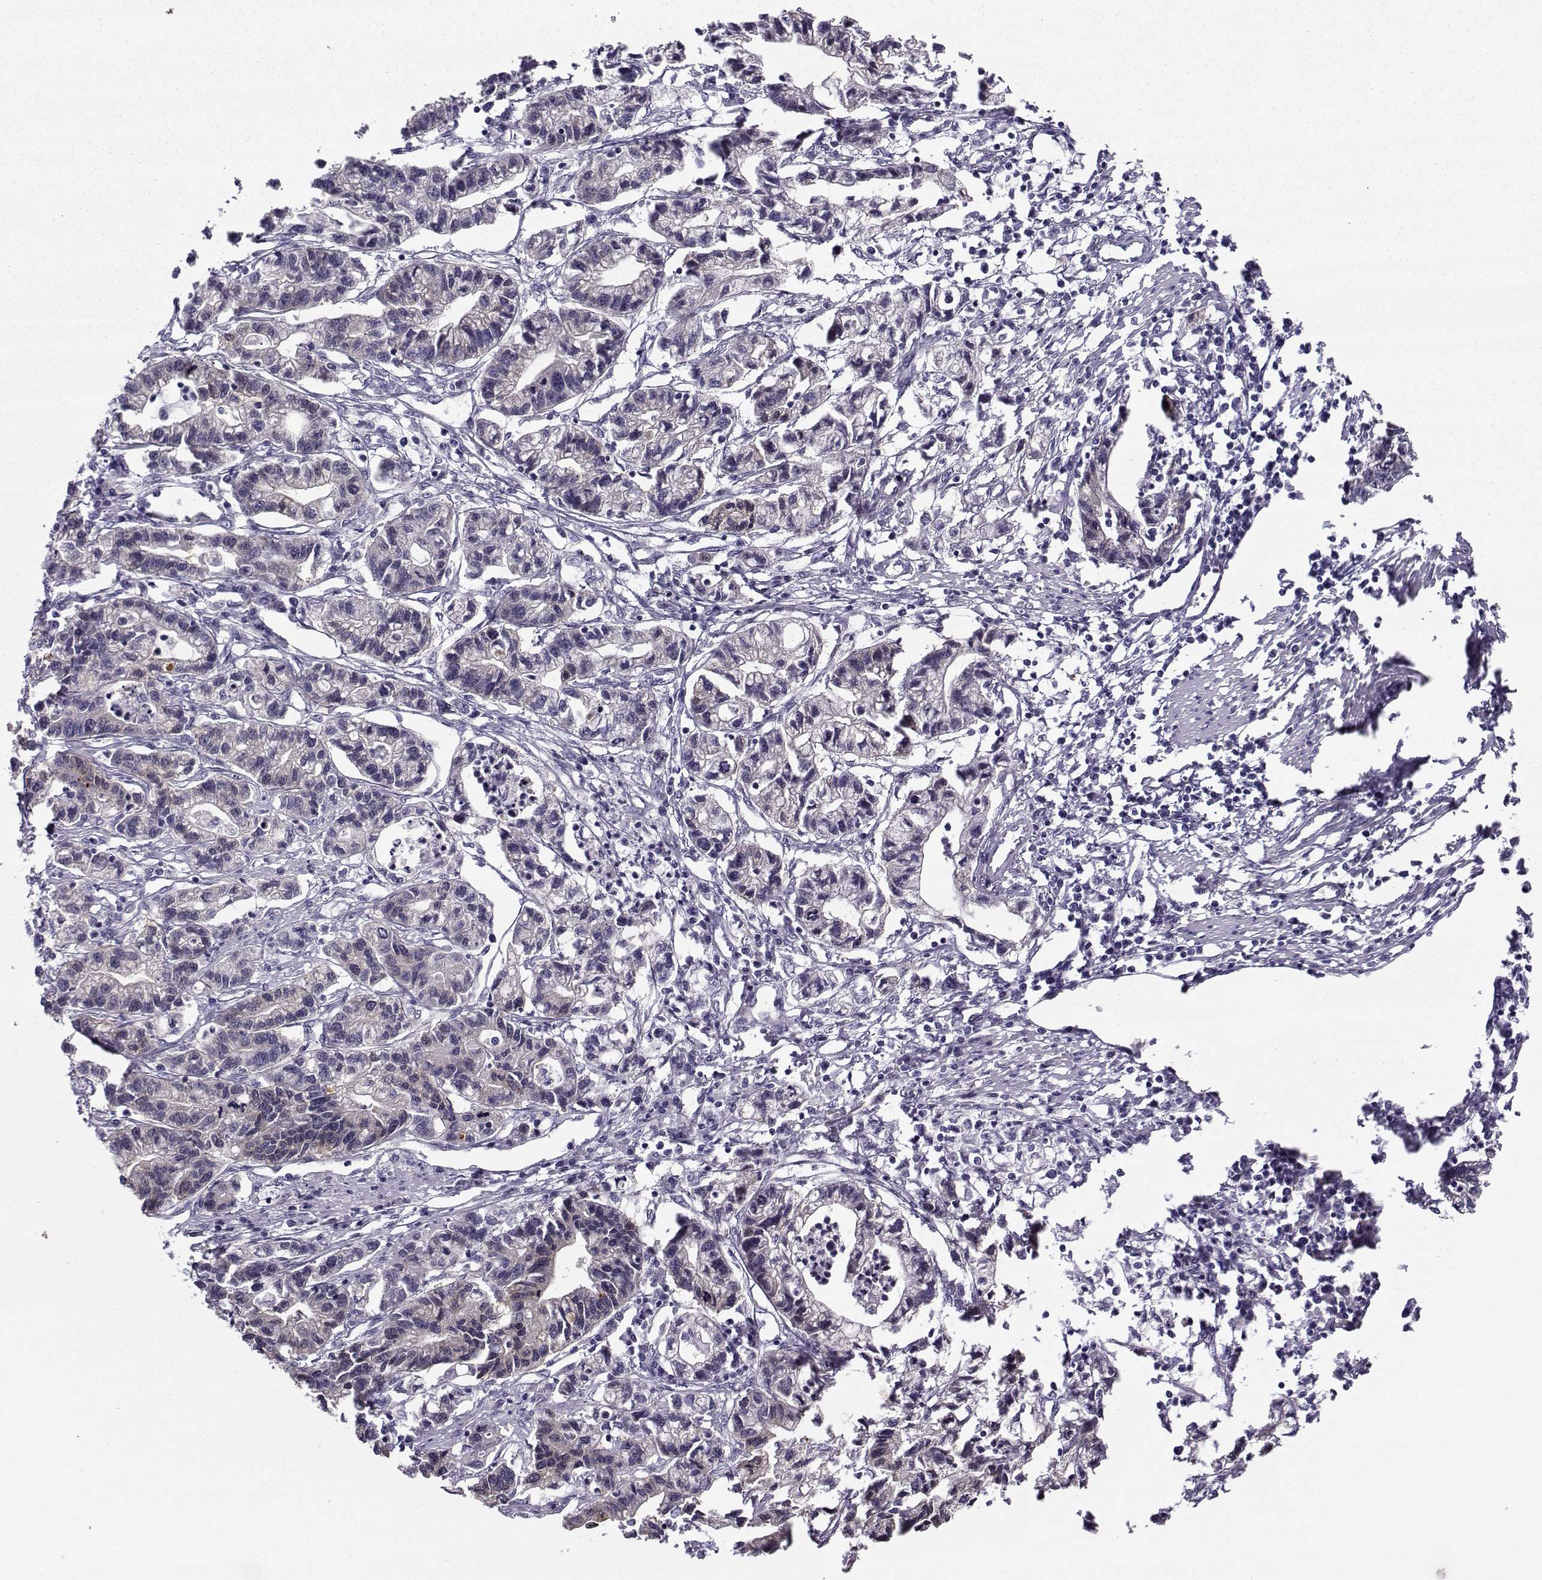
{"staining": {"intensity": "moderate", "quantity": "<25%", "location": "cytoplasmic/membranous"}, "tissue": "stomach cancer", "cell_type": "Tumor cells", "image_type": "cancer", "snomed": [{"axis": "morphology", "description": "Adenocarcinoma, NOS"}, {"axis": "topography", "description": "Stomach"}], "caption": "A histopathology image of human adenocarcinoma (stomach) stained for a protein shows moderate cytoplasmic/membranous brown staining in tumor cells. (Stains: DAB in brown, nuclei in blue, Microscopy: brightfield microscopy at high magnification).", "gene": "NQO1", "patient": {"sex": "male", "age": 83}}